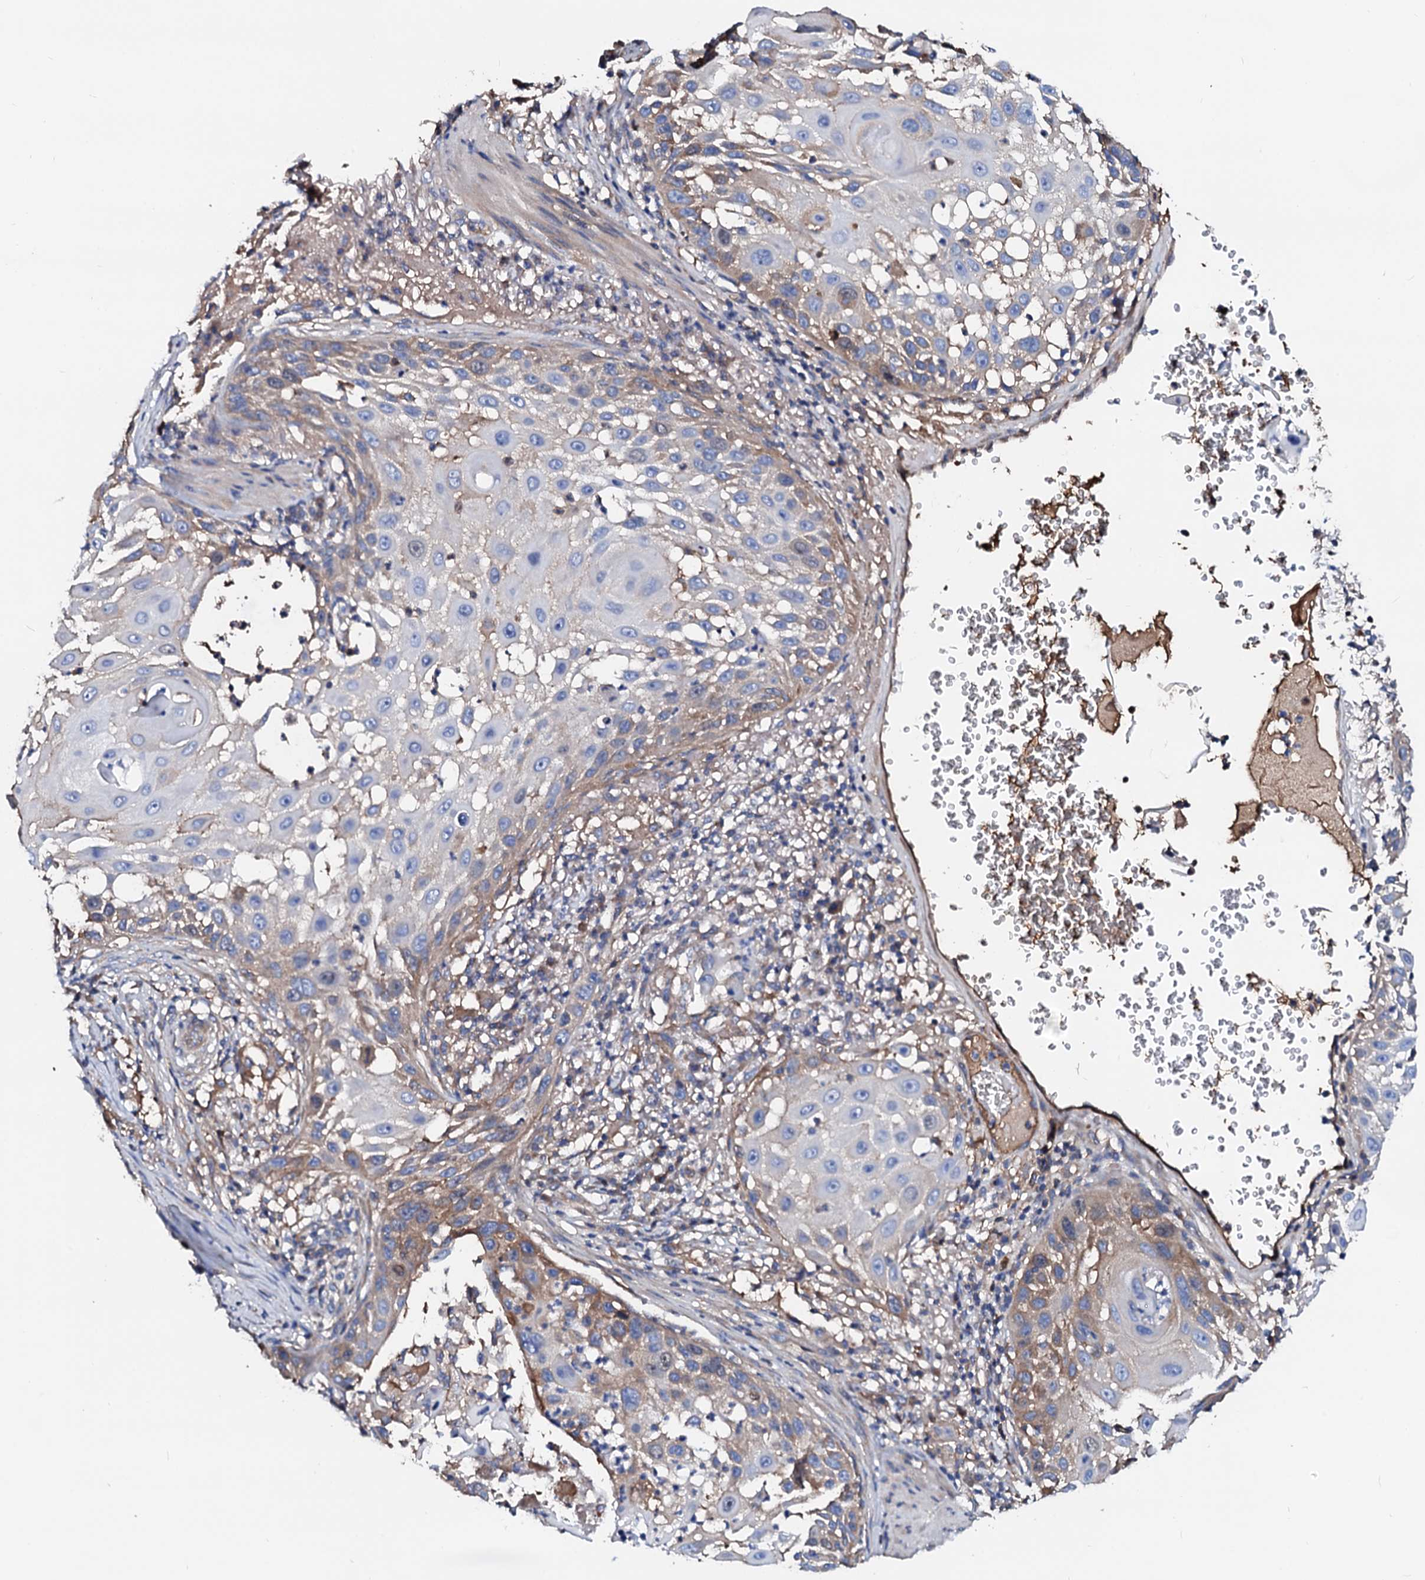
{"staining": {"intensity": "moderate", "quantity": "<25%", "location": "cytoplasmic/membranous"}, "tissue": "skin cancer", "cell_type": "Tumor cells", "image_type": "cancer", "snomed": [{"axis": "morphology", "description": "Squamous cell carcinoma, NOS"}, {"axis": "topography", "description": "Skin"}], "caption": "Immunohistochemical staining of skin cancer exhibits low levels of moderate cytoplasmic/membranous protein staining in about <25% of tumor cells.", "gene": "CSKMT", "patient": {"sex": "female", "age": 44}}